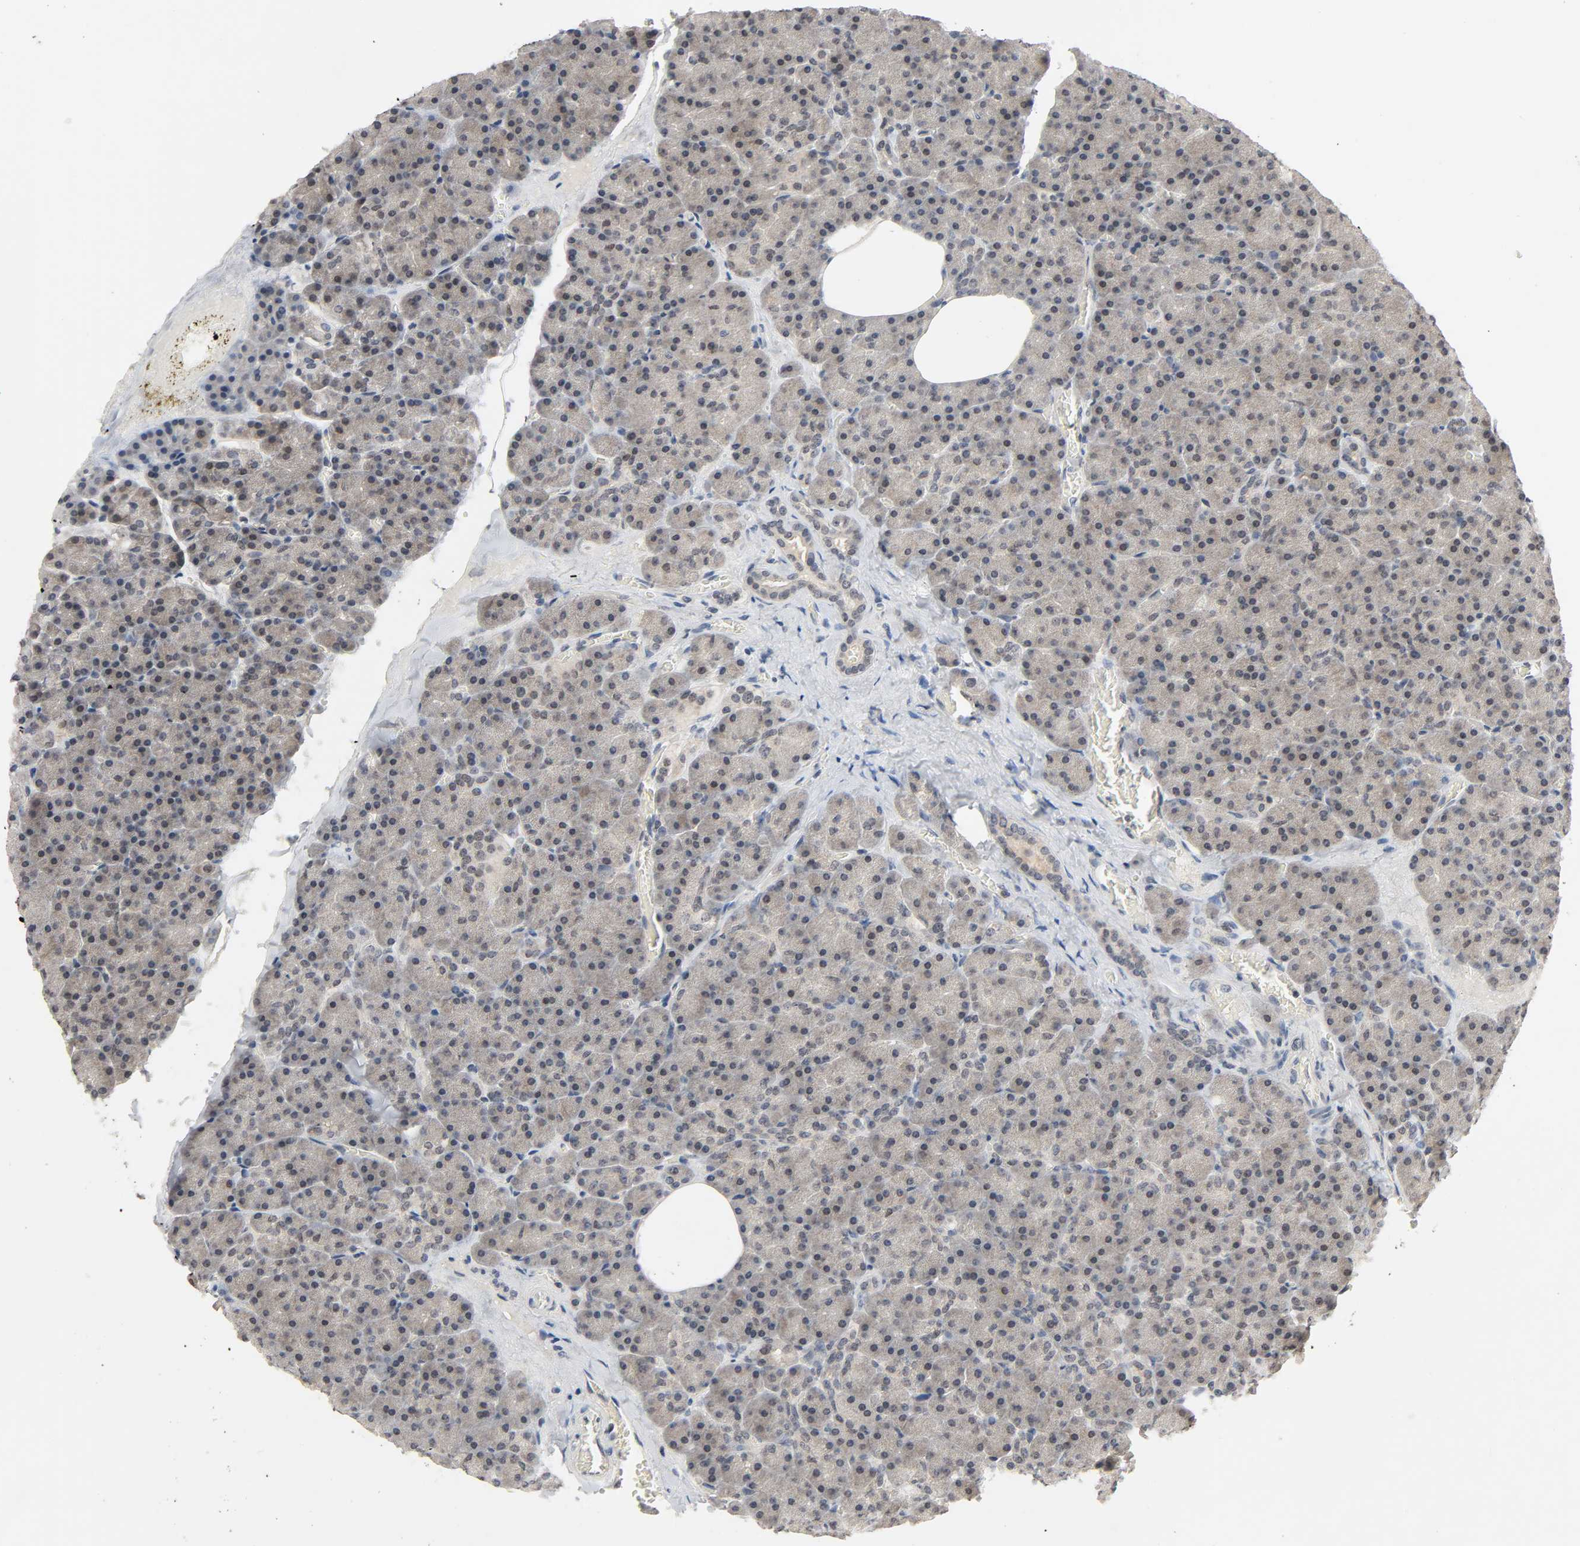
{"staining": {"intensity": "strong", "quantity": "25%-75%", "location": "cytoplasmic/membranous"}, "tissue": "pancreas", "cell_type": "Exocrine glandular cells", "image_type": "normal", "snomed": [{"axis": "morphology", "description": "Normal tissue, NOS"}, {"axis": "topography", "description": "Pancreas"}], "caption": "An image of pancreas stained for a protein displays strong cytoplasmic/membranous brown staining in exocrine glandular cells.", "gene": "MAPKAPK5", "patient": {"sex": "female", "age": 35}}